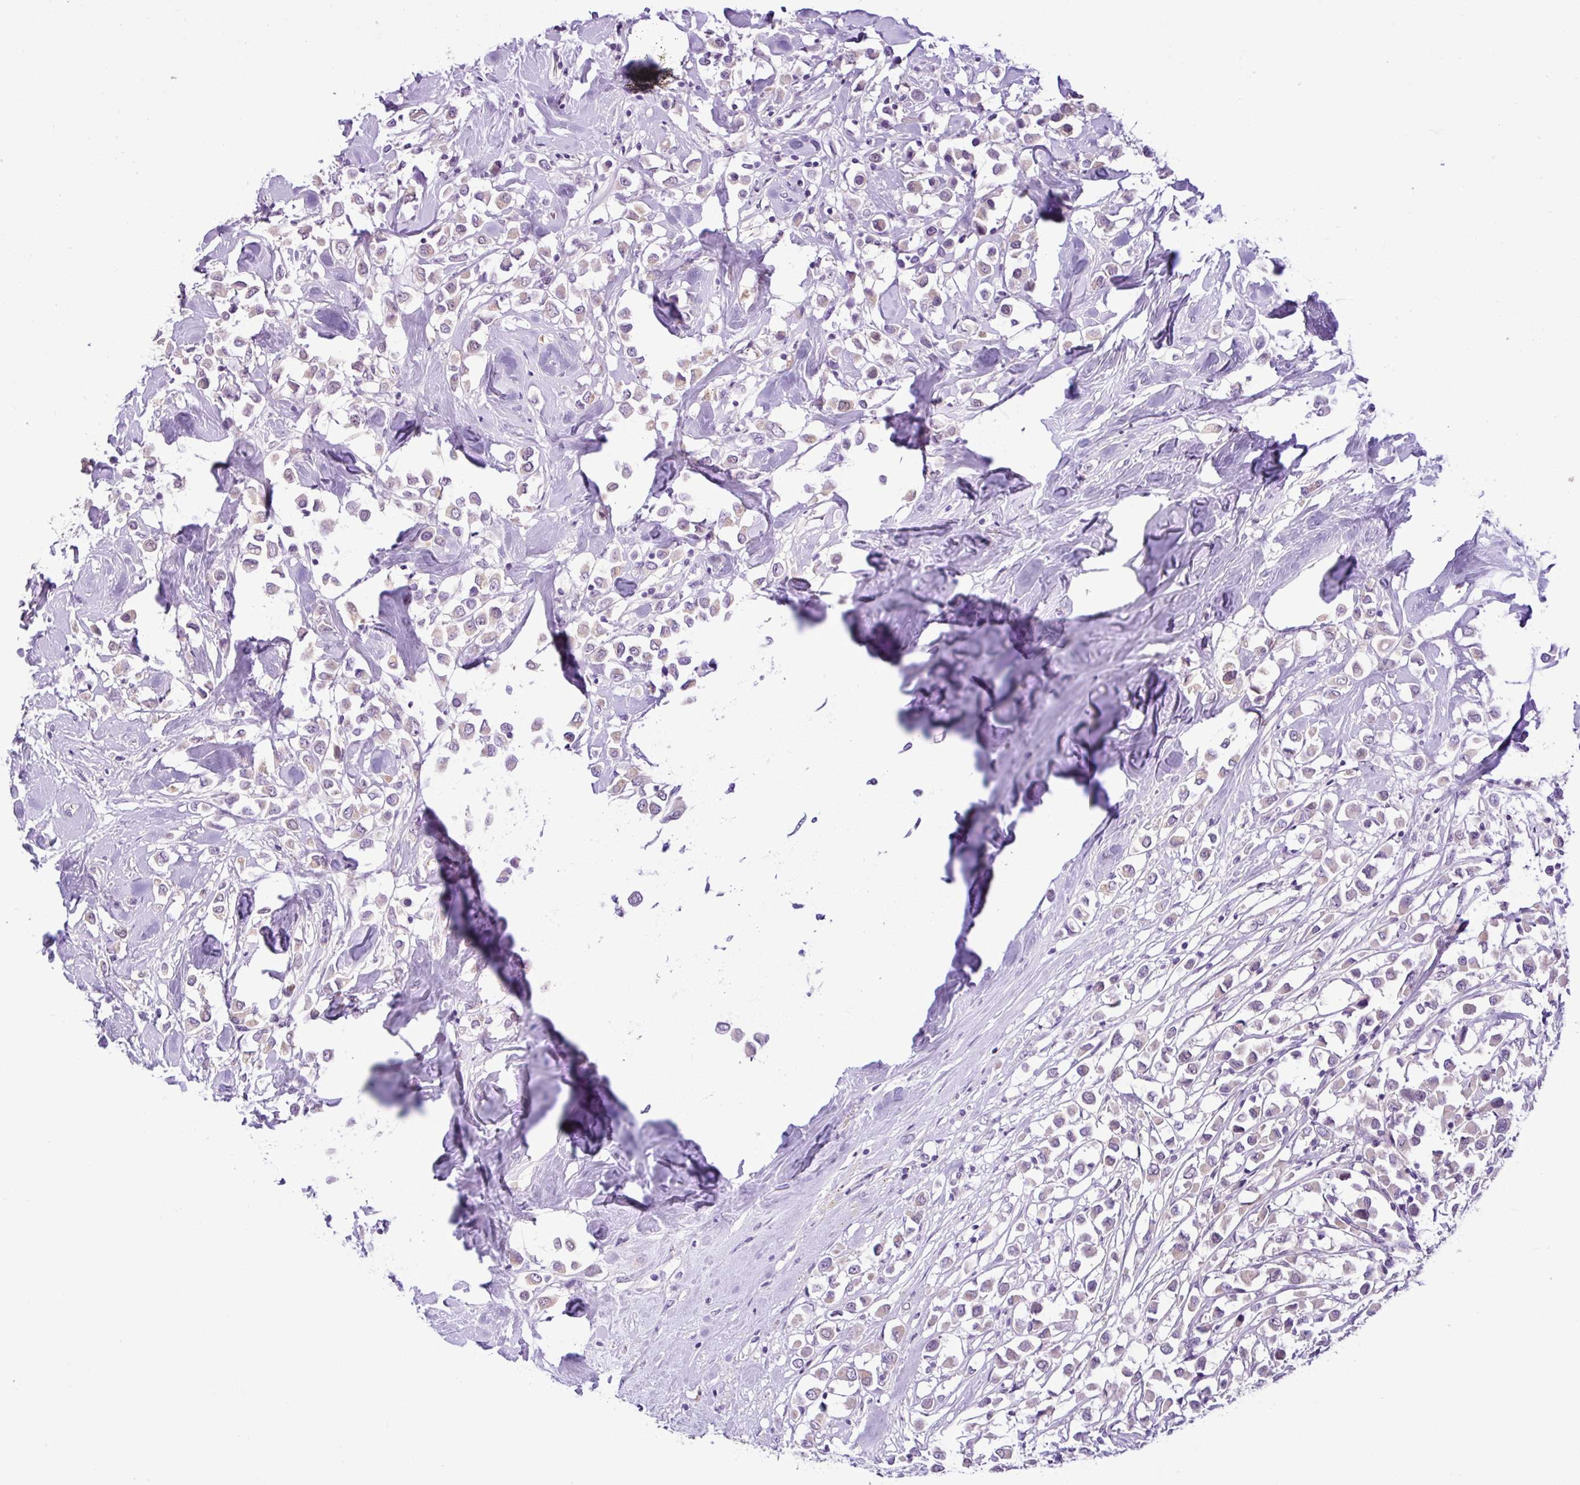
{"staining": {"intensity": "weak", "quantity": "25%-75%", "location": "cytoplasmic/membranous"}, "tissue": "breast cancer", "cell_type": "Tumor cells", "image_type": "cancer", "snomed": [{"axis": "morphology", "description": "Duct carcinoma"}, {"axis": "topography", "description": "Breast"}], "caption": "Immunohistochemical staining of human breast cancer exhibits weak cytoplasmic/membranous protein positivity in approximately 25%-75% of tumor cells.", "gene": "TONSL", "patient": {"sex": "female", "age": 61}}